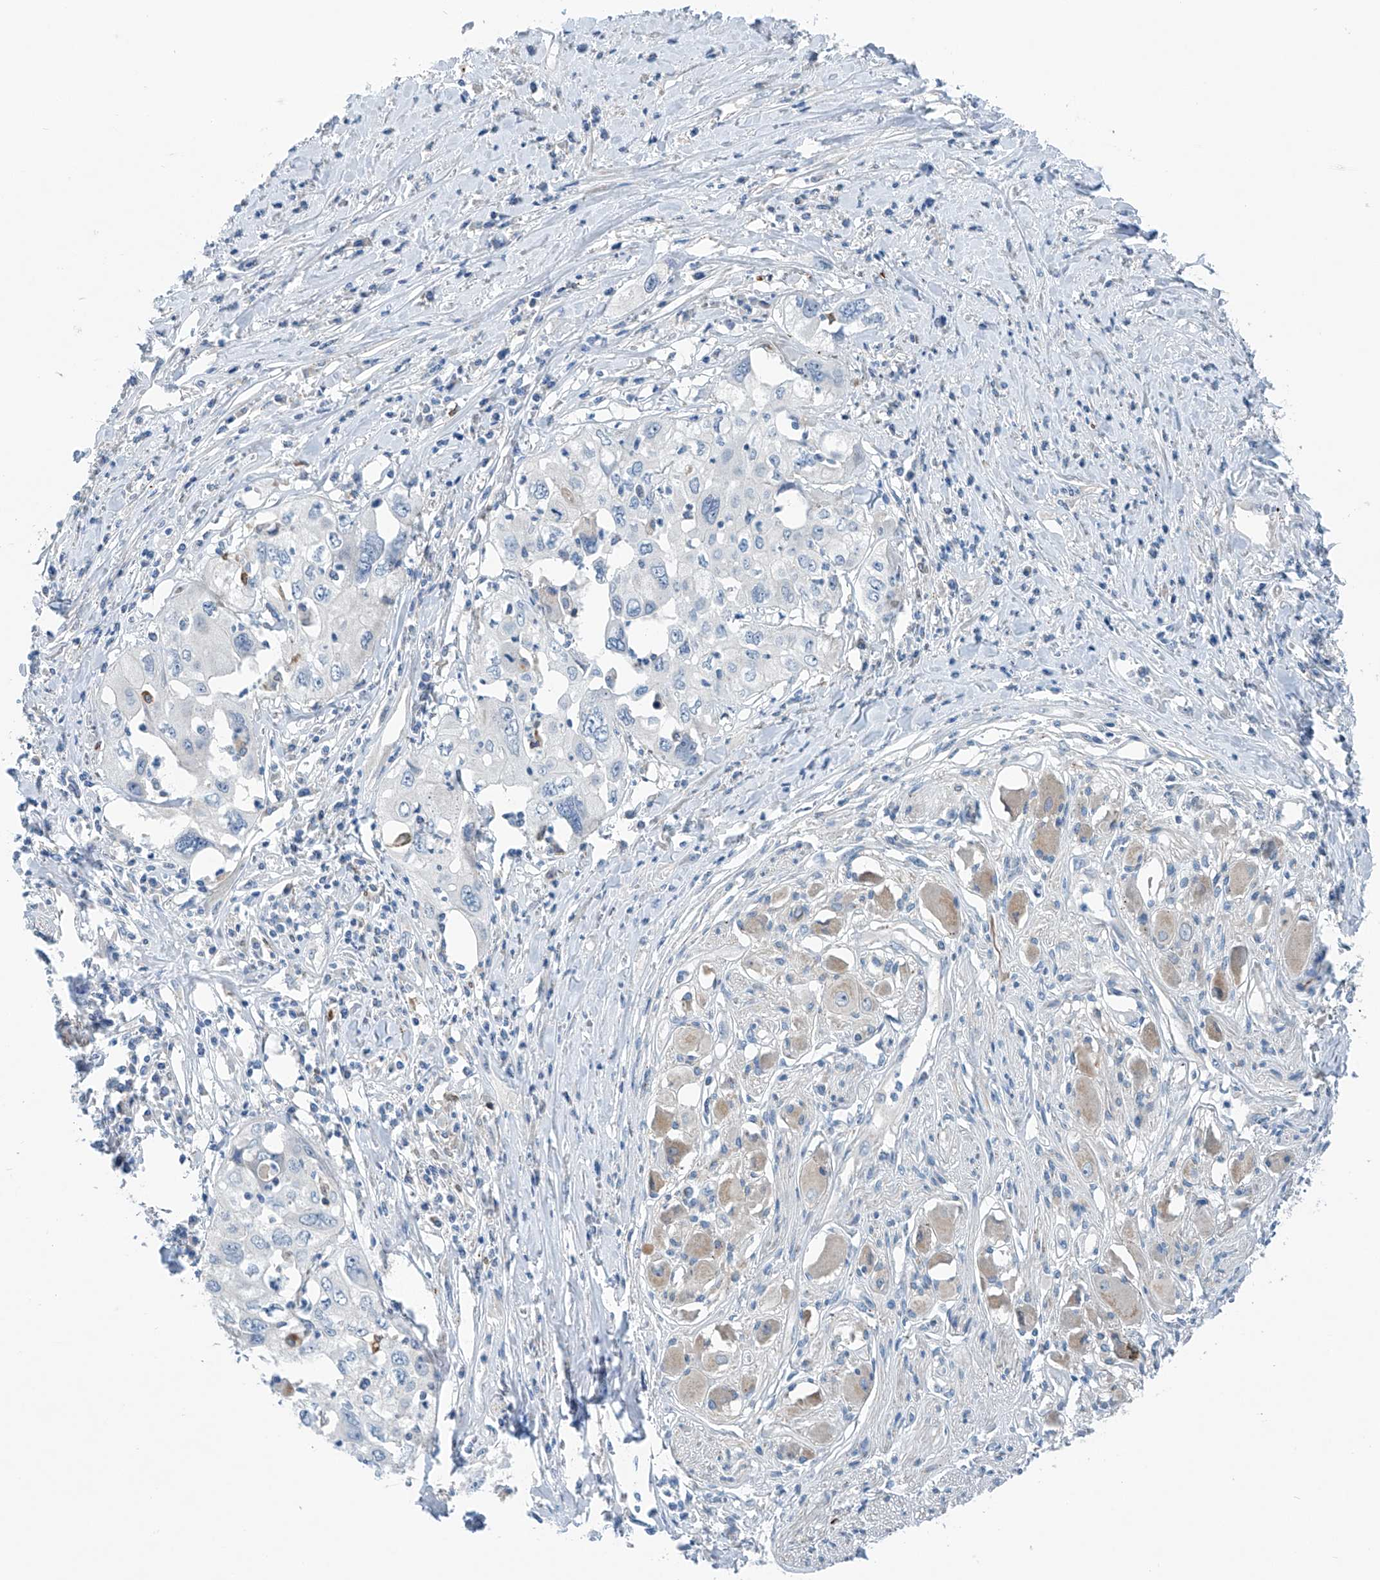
{"staining": {"intensity": "negative", "quantity": "none", "location": "none"}, "tissue": "cervical cancer", "cell_type": "Tumor cells", "image_type": "cancer", "snomed": [{"axis": "morphology", "description": "Squamous cell carcinoma, NOS"}, {"axis": "topography", "description": "Cervix"}], "caption": "Photomicrograph shows no significant protein positivity in tumor cells of cervical cancer.", "gene": "CEP85L", "patient": {"sex": "female", "age": 31}}